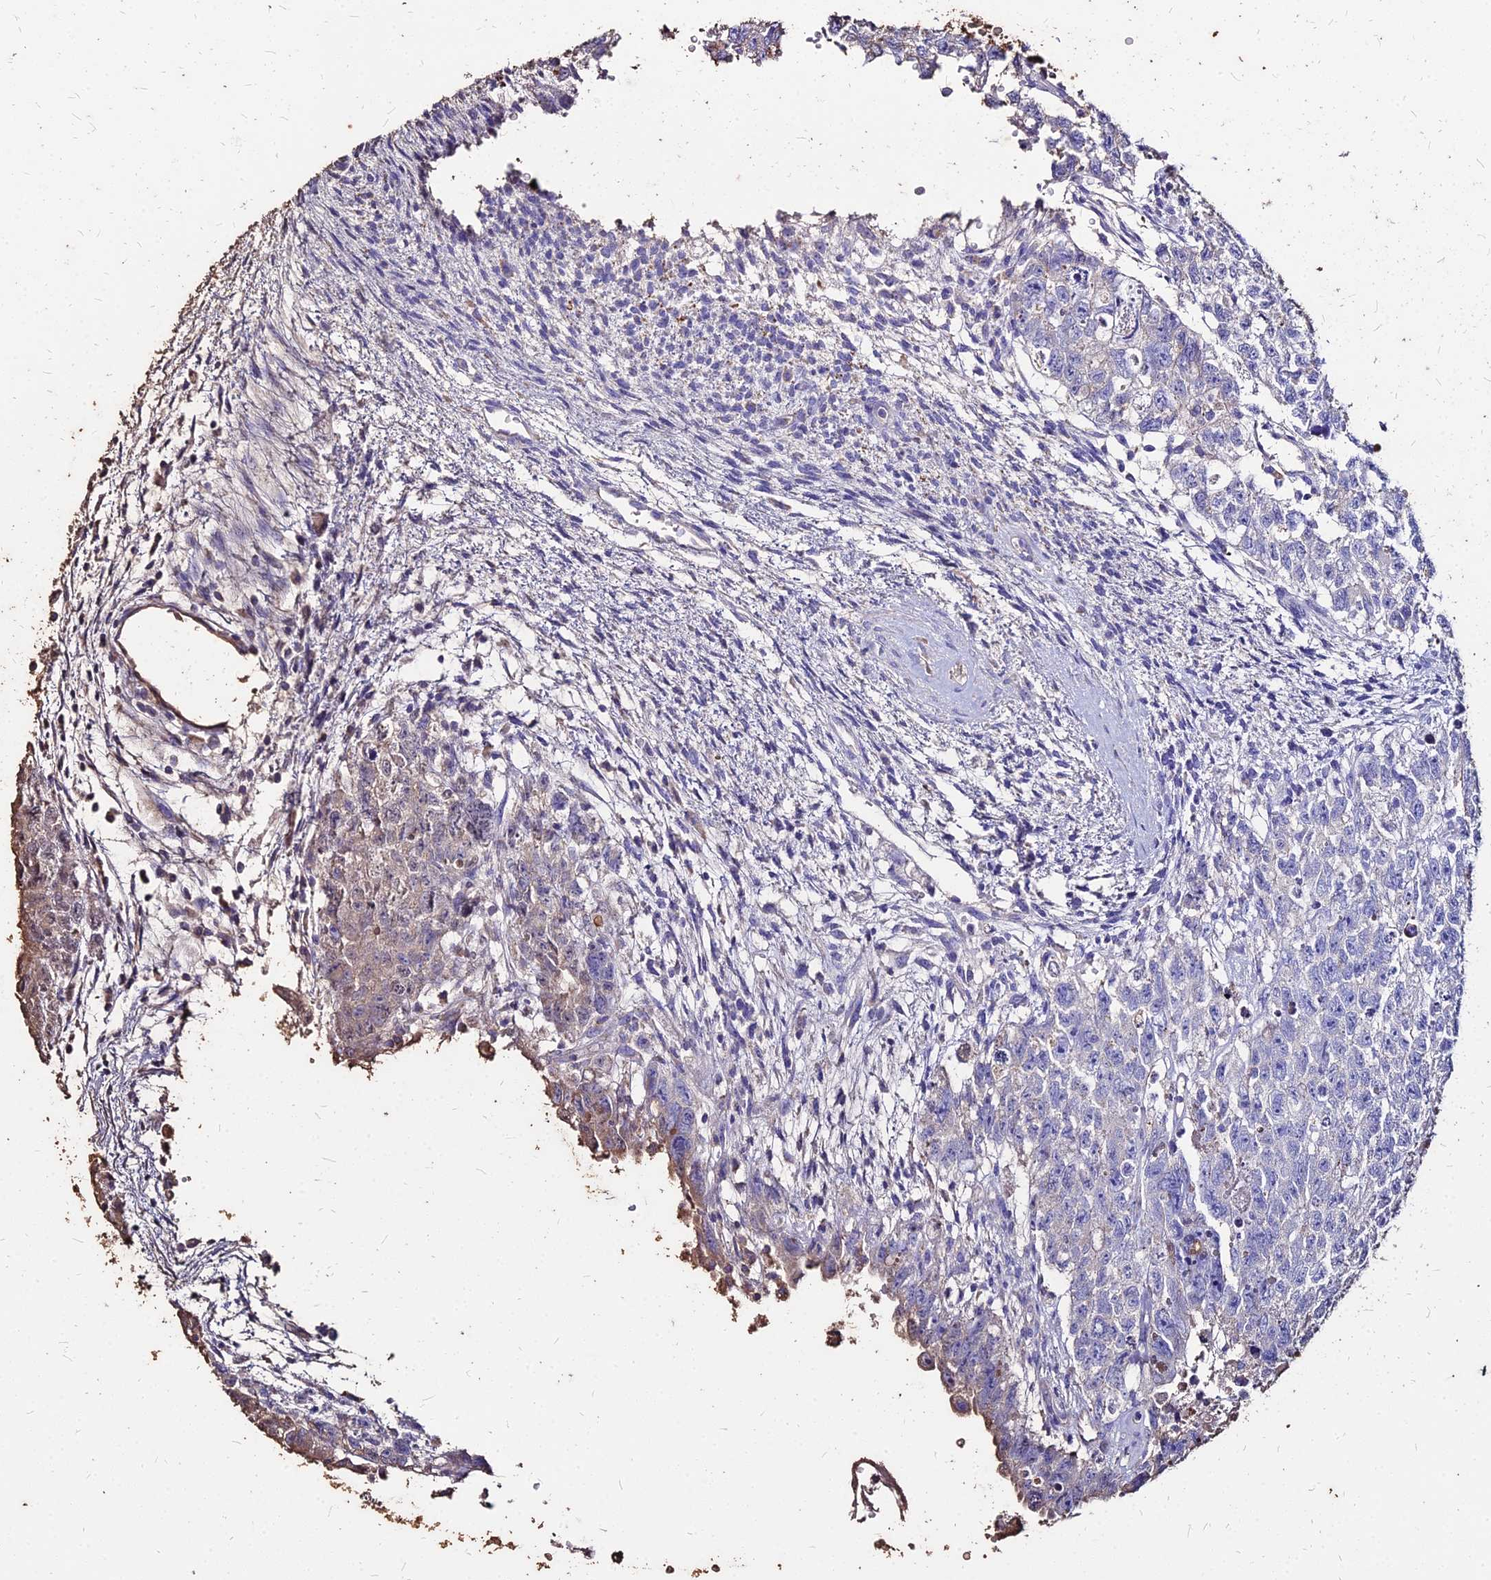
{"staining": {"intensity": "negative", "quantity": "none", "location": "none"}, "tissue": "testis cancer", "cell_type": "Tumor cells", "image_type": "cancer", "snomed": [{"axis": "morphology", "description": "Carcinoma, Embryonal, NOS"}, {"axis": "topography", "description": "Testis"}], "caption": "The IHC histopathology image has no significant staining in tumor cells of testis embryonal carcinoma tissue.", "gene": "NME5", "patient": {"sex": "male", "age": 26}}